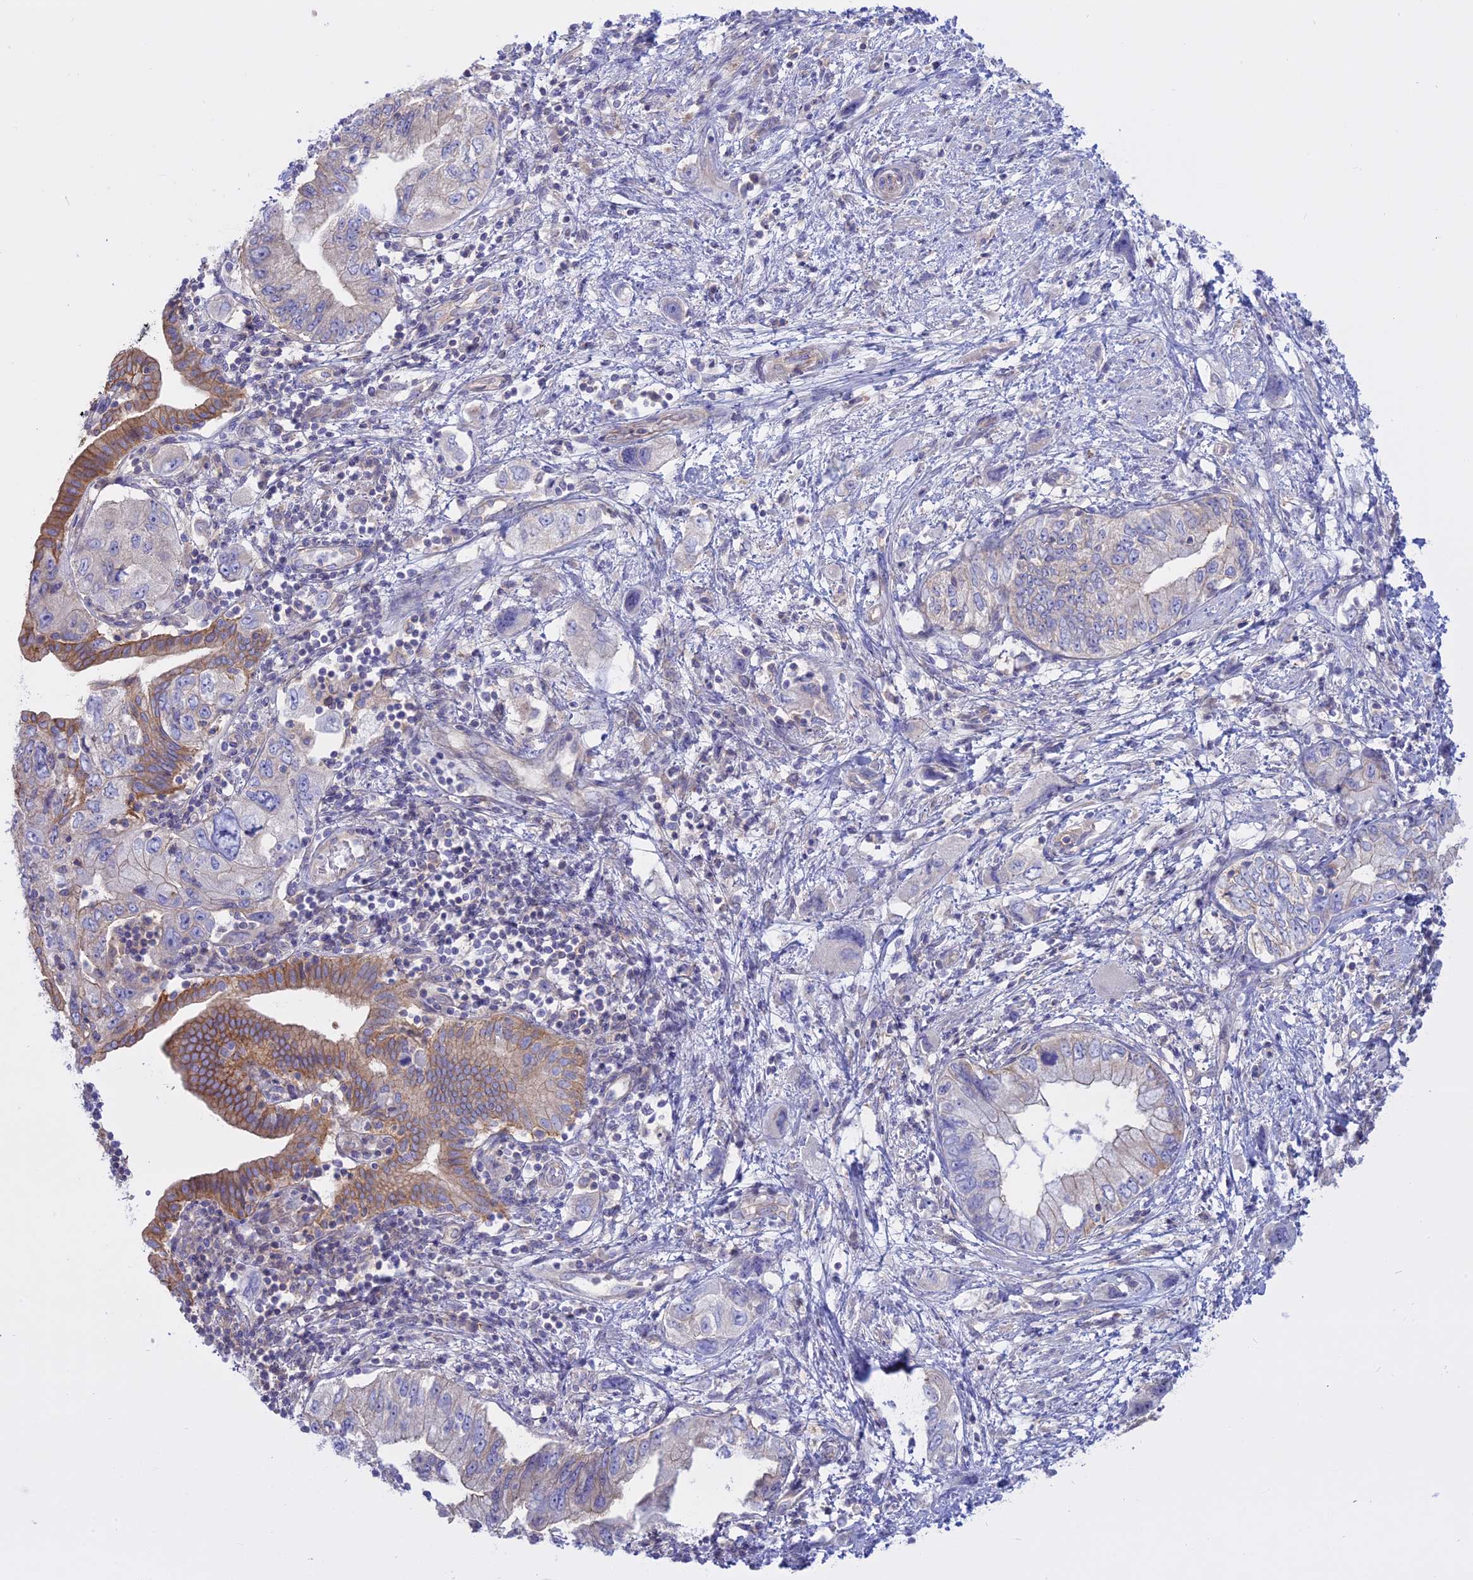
{"staining": {"intensity": "moderate", "quantity": "<25%", "location": "cytoplasmic/membranous"}, "tissue": "pancreatic cancer", "cell_type": "Tumor cells", "image_type": "cancer", "snomed": [{"axis": "morphology", "description": "Adenocarcinoma, NOS"}, {"axis": "topography", "description": "Pancreas"}], "caption": "Protein analysis of pancreatic cancer tissue exhibits moderate cytoplasmic/membranous positivity in about <25% of tumor cells.", "gene": "AHCYL1", "patient": {"sex": "female", "age": 73}}